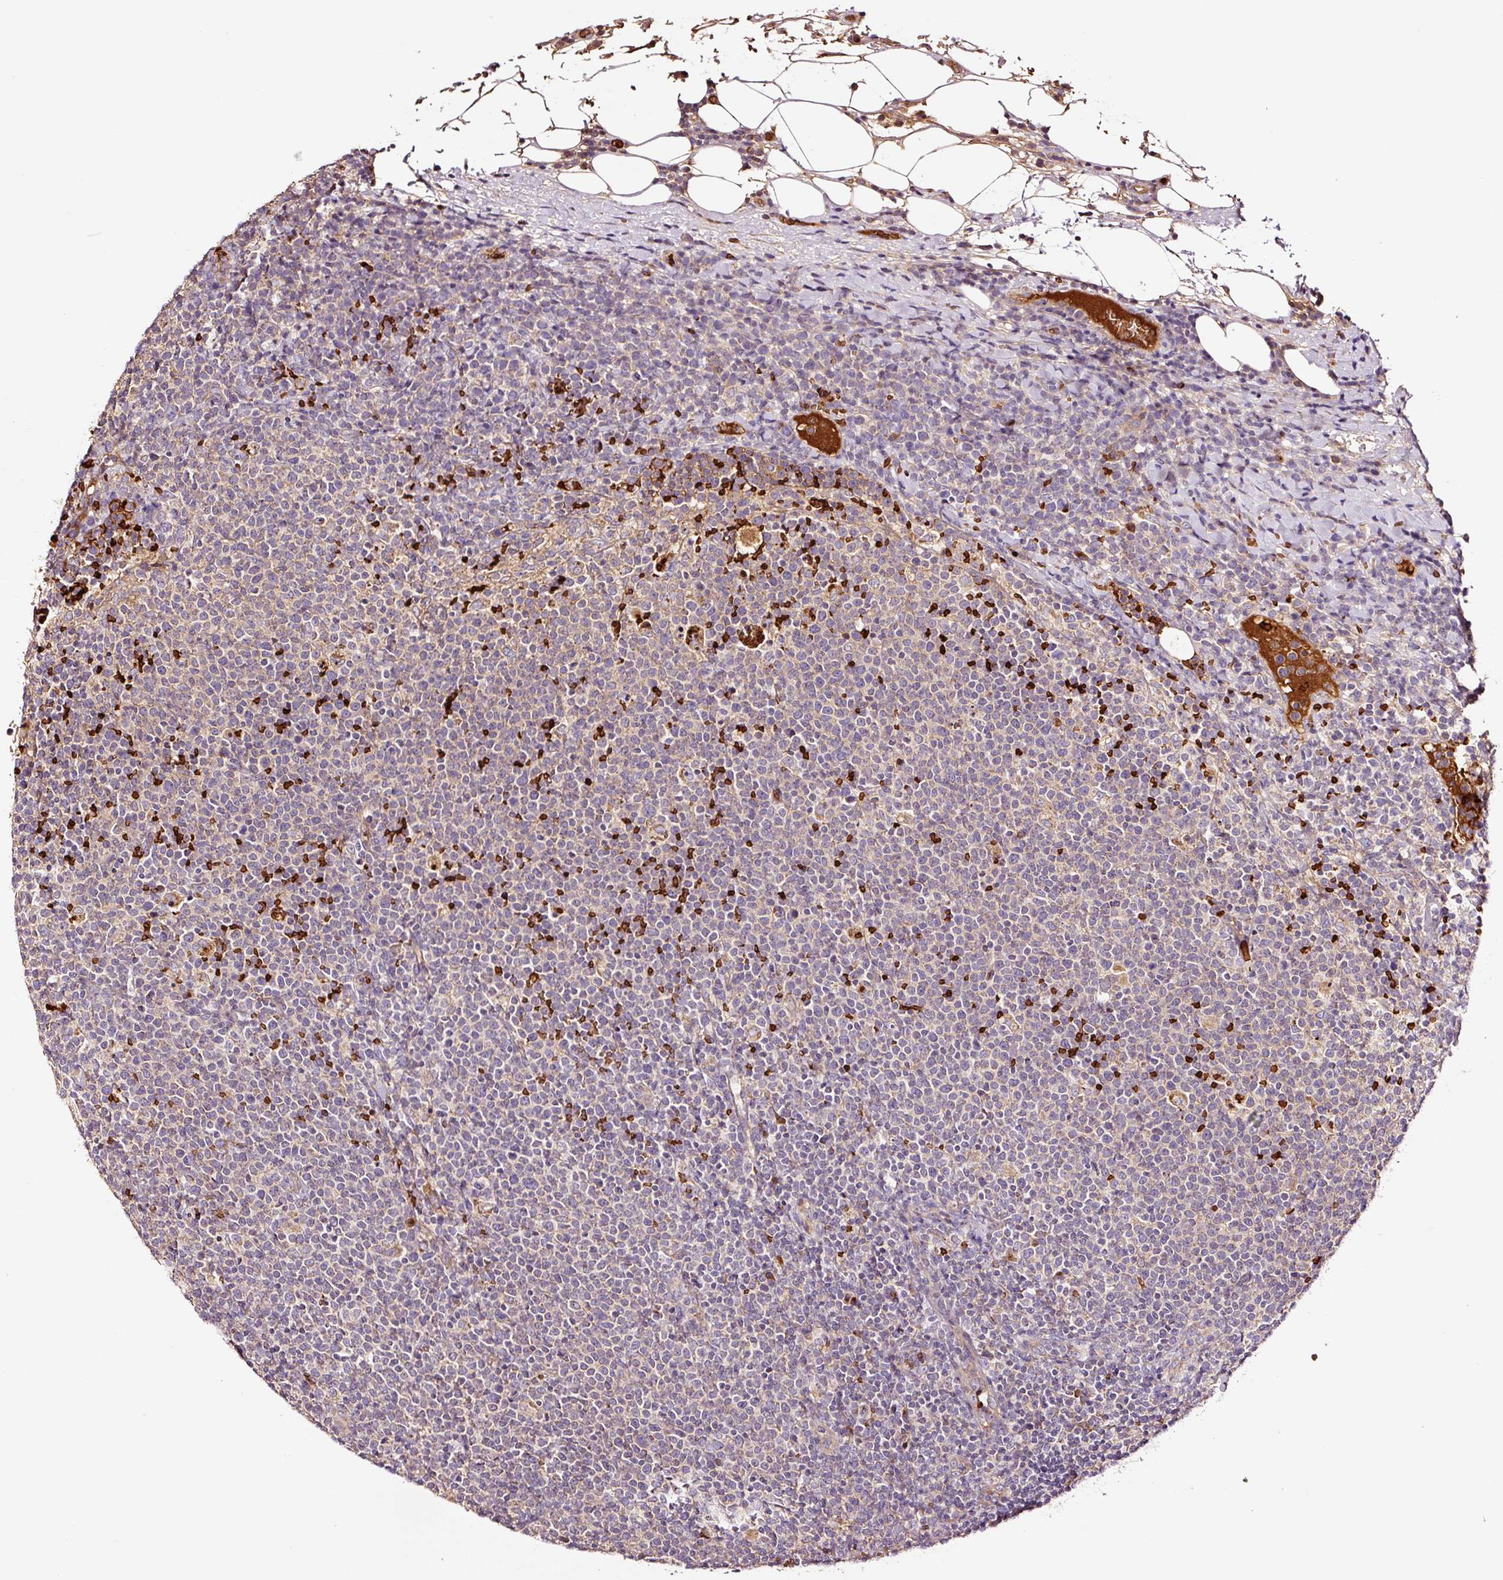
{"staining": {"intensity": "negative", "quantity": "none", "location": "none"}, "tissue": "lymphoma", "cell_type": "Tumor cells", "image_type": "cancer", "snomed": [{"axis": "morphology", "description": "Malignant lymphoma, non-Hodgkin's type, High grade"}, {"axis": "topography", "description": "Lymph node"}], "caption": "Protein analysis of lymphoma shows no significant staining in tumor cells. The staining was performed using DAB to visualize the protein expression in brown, while the nuclei were stained in blue with hematoxylin (Magnification: 20x).", "gene": "PGLYRP2", "patient": {"sex": "male", "age": 61}}